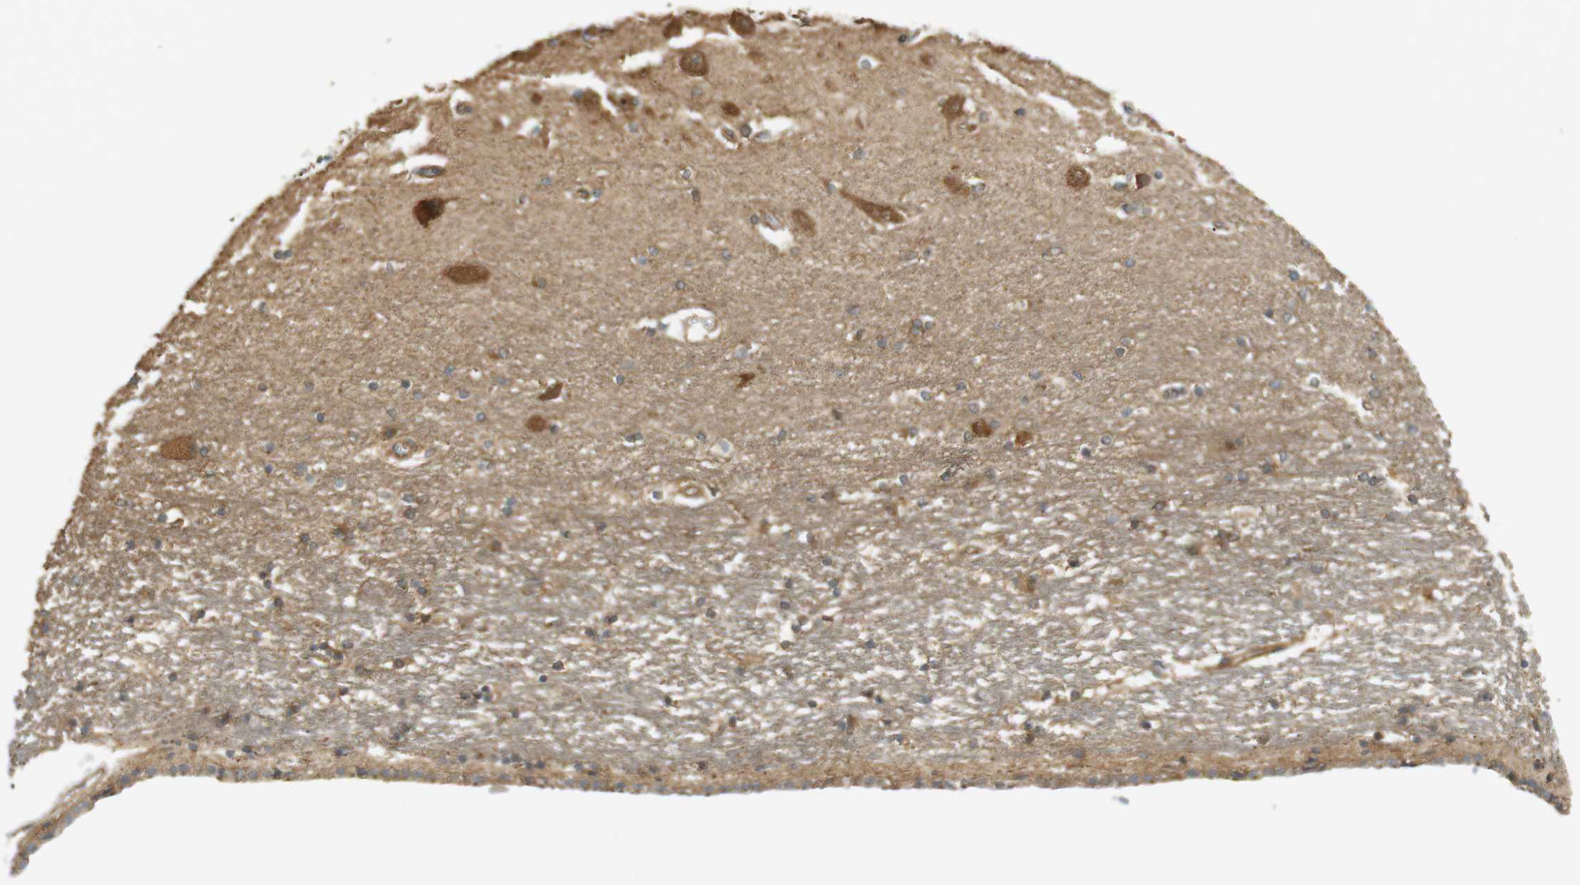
{"staining": {"intensity": "moderate", "quantity": ">75%", "location": "cytoplasmic/membranous"}, "tissue": "hippocampus", "cell_type": "Glial cells", "image_type": "normal", "snomed": [{"axis": "morphology", "description": "Normal tissue, NOS"}, {"axis": "topography", "description": "Hippocampus"}], "caption": "Human hippocampus stained with a brown dye exhibits moderate cytoplasmic/membranous positive expression in about >75% of glial cells.", "gene": "PA2G4", "patient": {"sex": "female", "age": 54}}